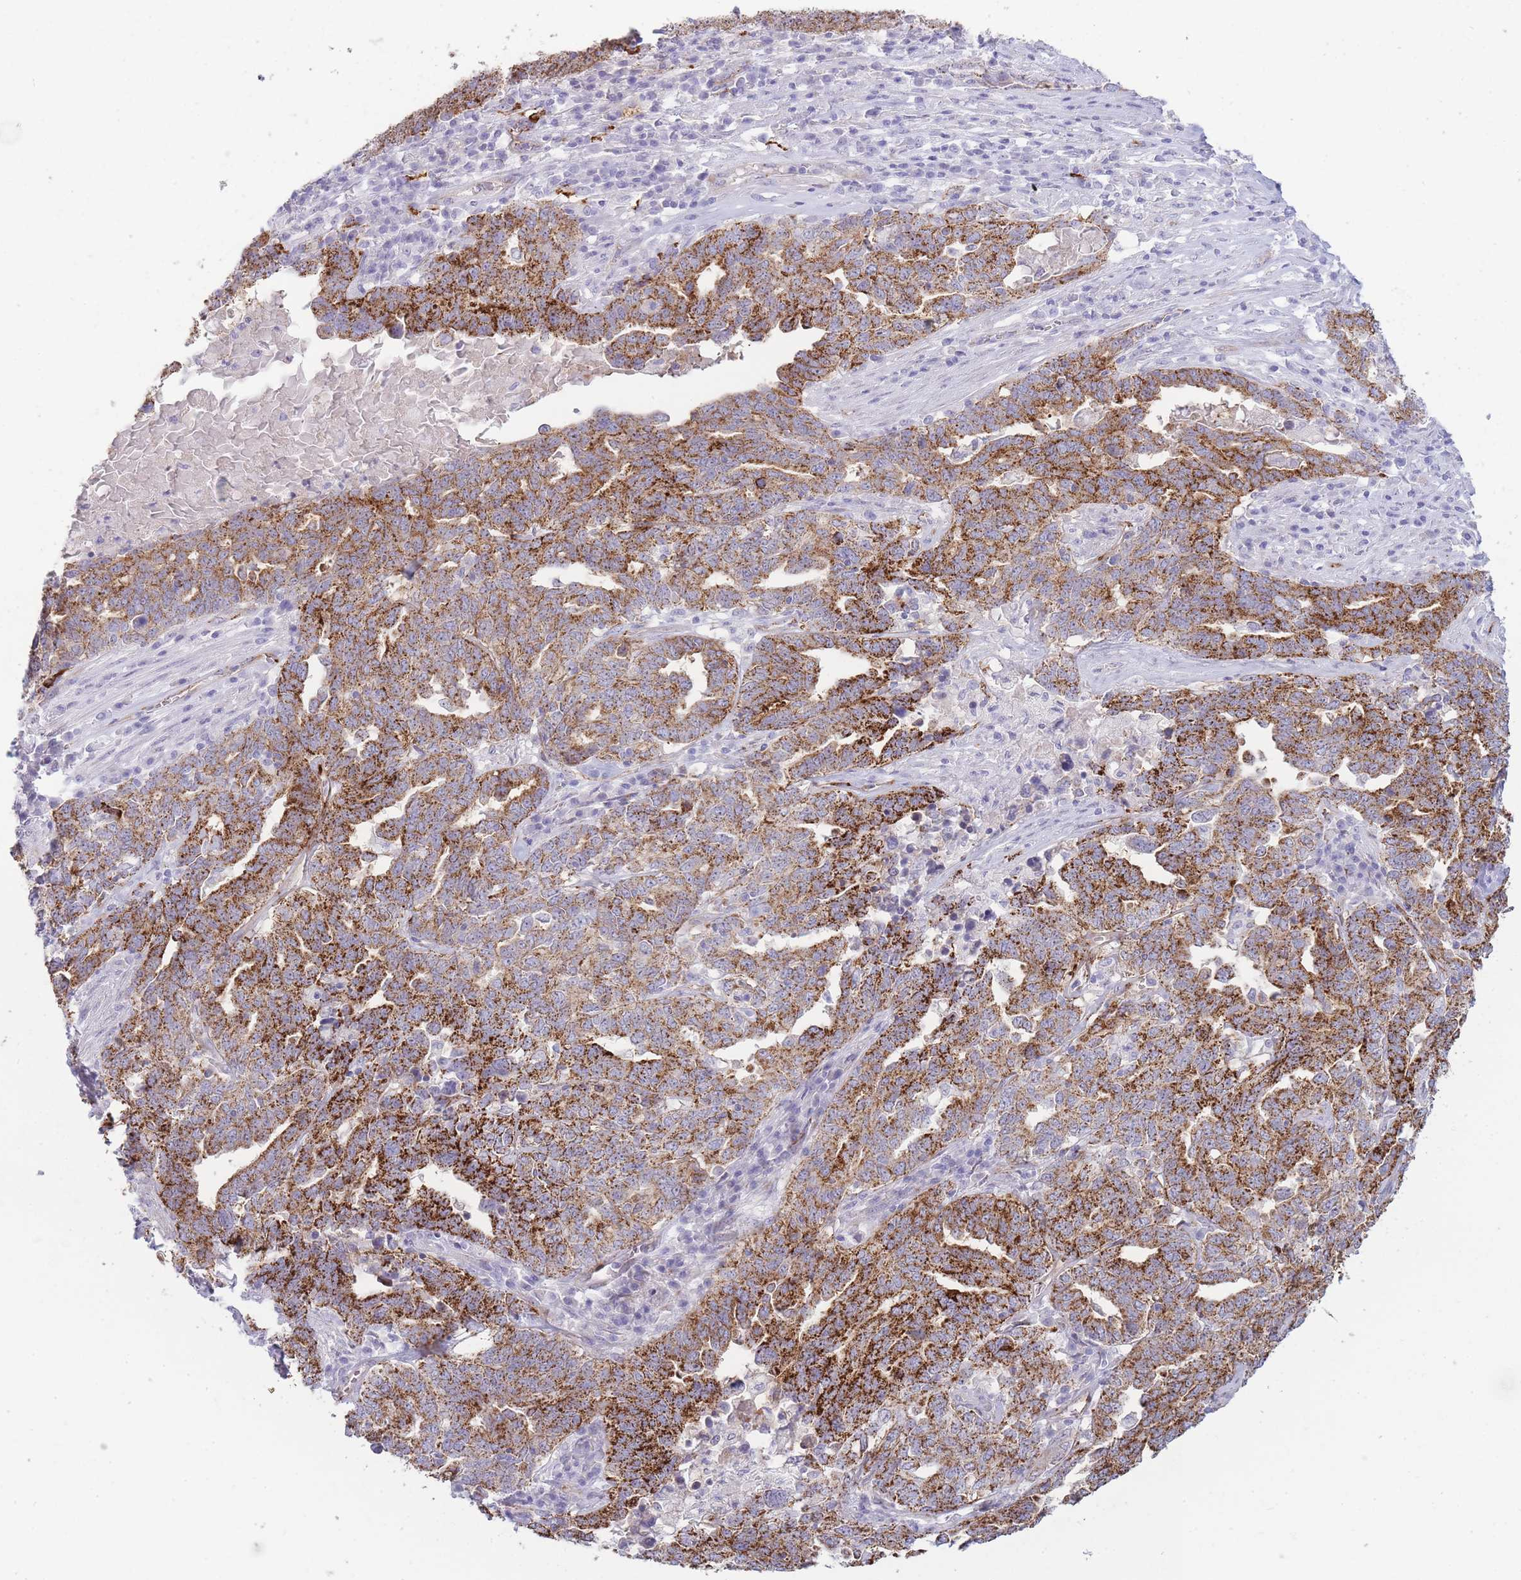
{"staining": {"intensity": "strong", "quantity": ">75%", "location": "cytoplasmic/membranous"}, "tissue": "ovarian cancer", "cell_type": "Tumor cells", "image_type": "cancer", "snomed": [{"axis": "morphology", "description": "Carcinoma, endometroid"}, {"axis": "topography", "description": "Ovary"}], "caption": "Ovarian endometroid carcinoma was stained to show a protein in brown. There is high levels of strong cytoplasmic/membranous staining in about >75% of tumor cells.", "gene": "UTP14A", "patient": {"sex": "female", "age": 62}}